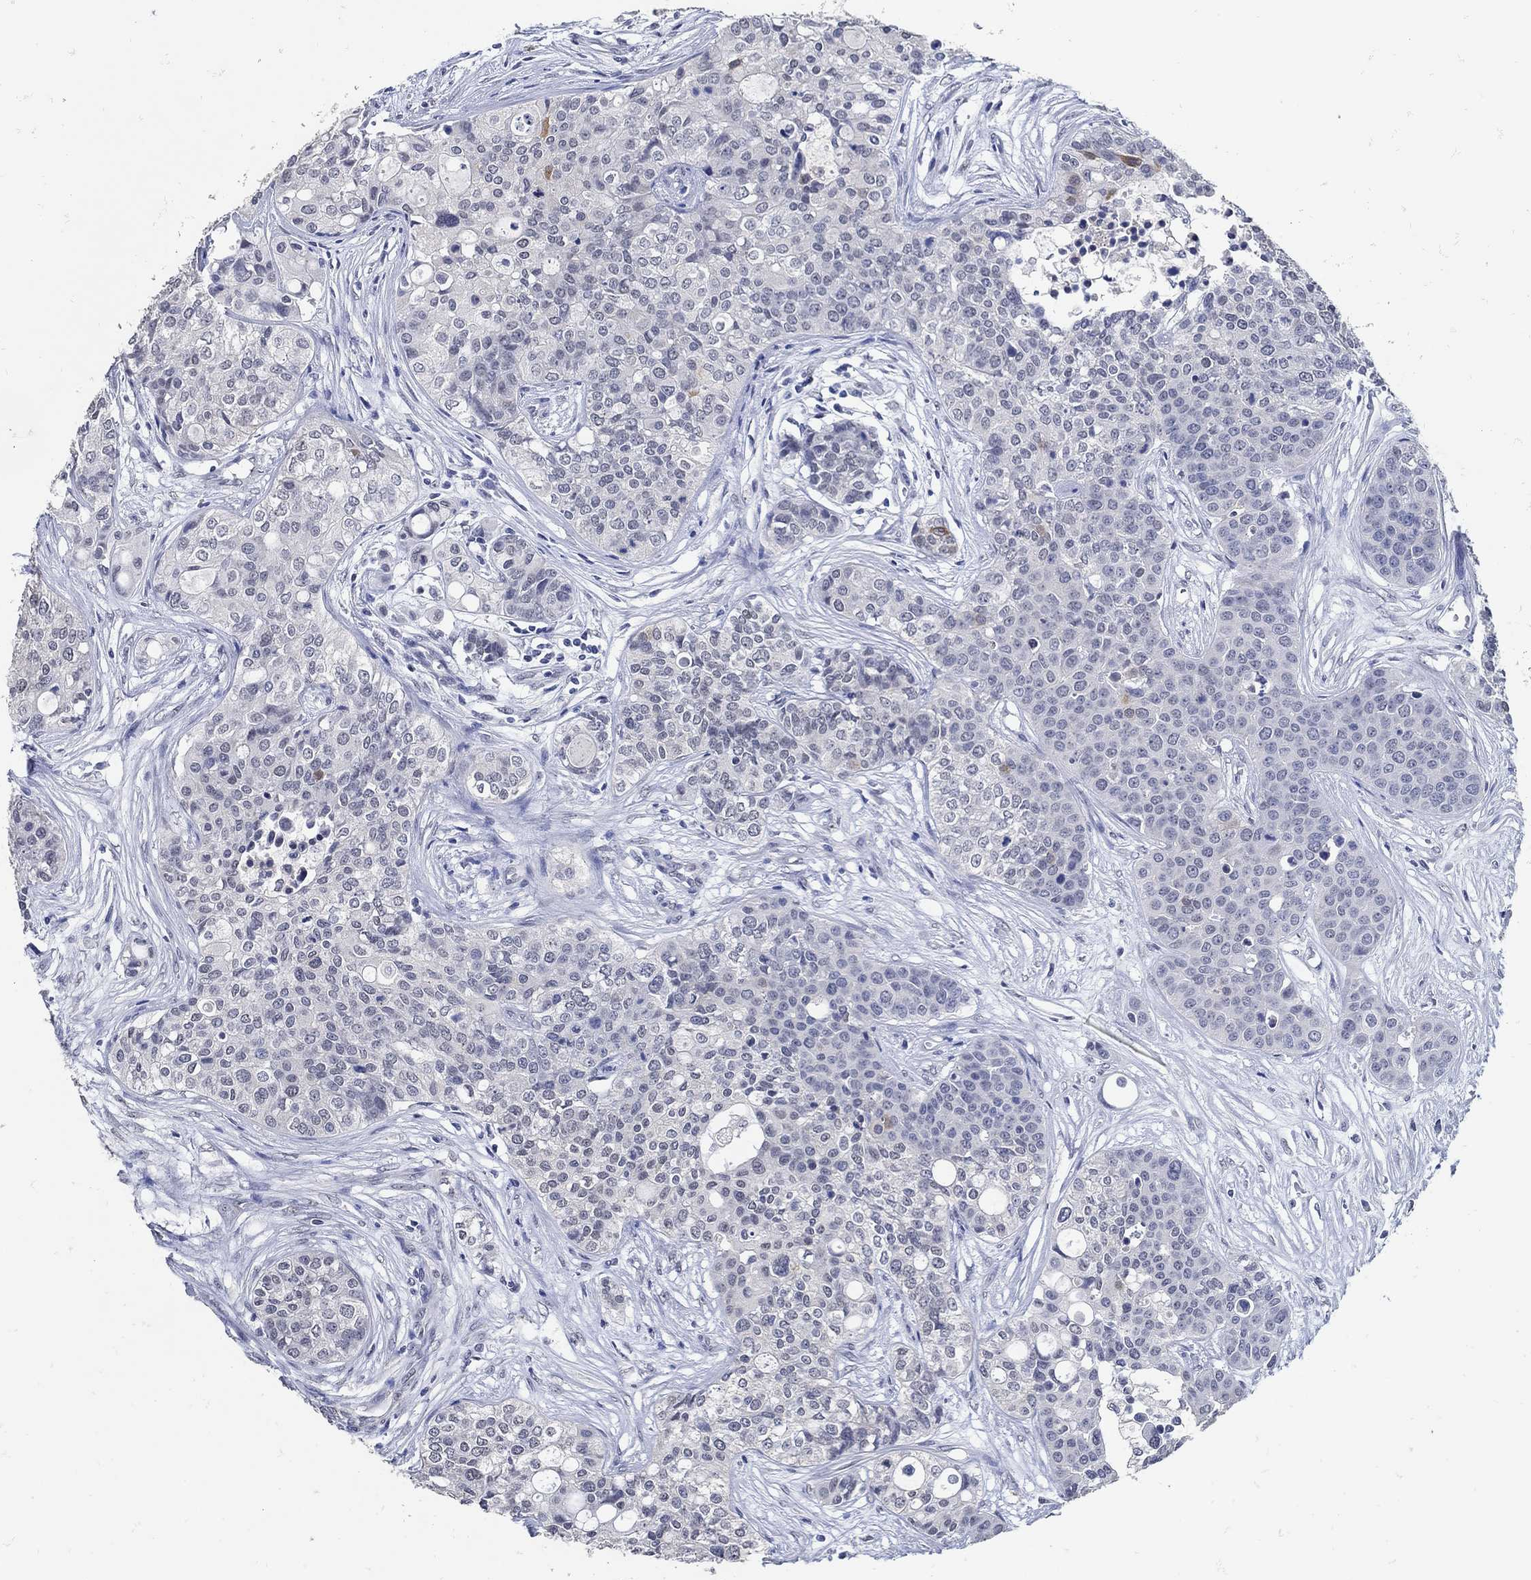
{"staining": {"intensity": "negative", "quantity": "none", "location": "none"}, "tissue": "carcinoid", "cell_type": "Tumor cells", "image_type": "cancer", "snomed": [{"axis": "morphology", "description": "Carcinoid, malignant, NOS"}, {"axis": "topography", "description": "Colon"}], "caption": "High power microscopy image of an immunohistochemistry (IHC) image of carcinoid (malignant), revealing no significant positivity in tumor cells.", "gene": "KCNN3", "patient": {"sex": "male", "age": 81}}